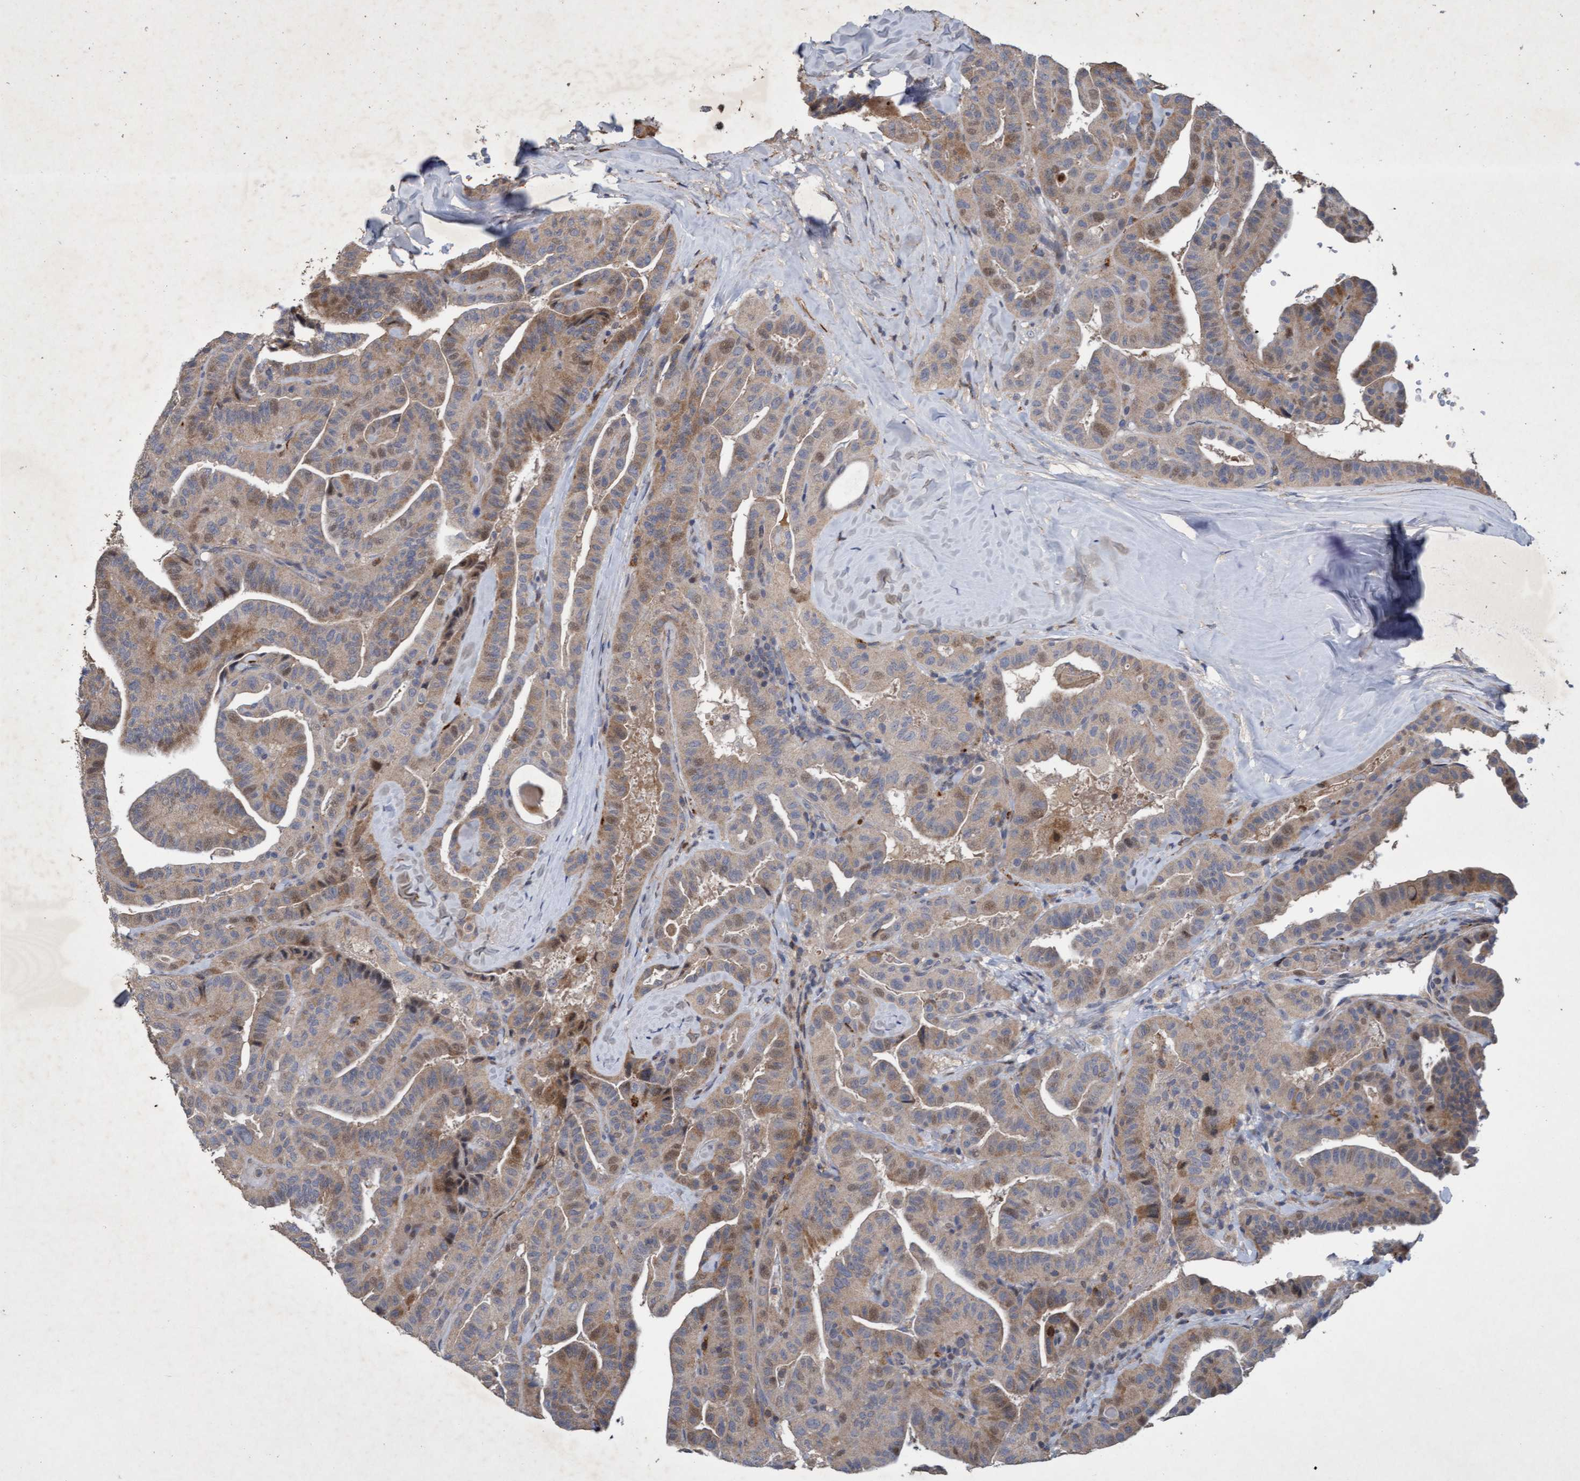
{"staining": {"intensity": "weak", "quantity": ">75%", "location": "cytoplasmic/membranous"}, "tissue": "thyroid cancer", "cell_type": "Tumor cells", "image_type": "cancer", "snomed": [{"axis": "morphology", "description": "Papillary adenocarcinoma, NOS"}, {"axis": "topography", "description": "Thyroid gland"}], "caption": "Protein staining of thyroid cancer (papillary adenocarcinoma) tissue demonstrates weak cytoplasmic/membranous expression in approximately >75% of tumor cells.", "gene": "ZNF677", "patient": {"sex": "male", "age": 77}}